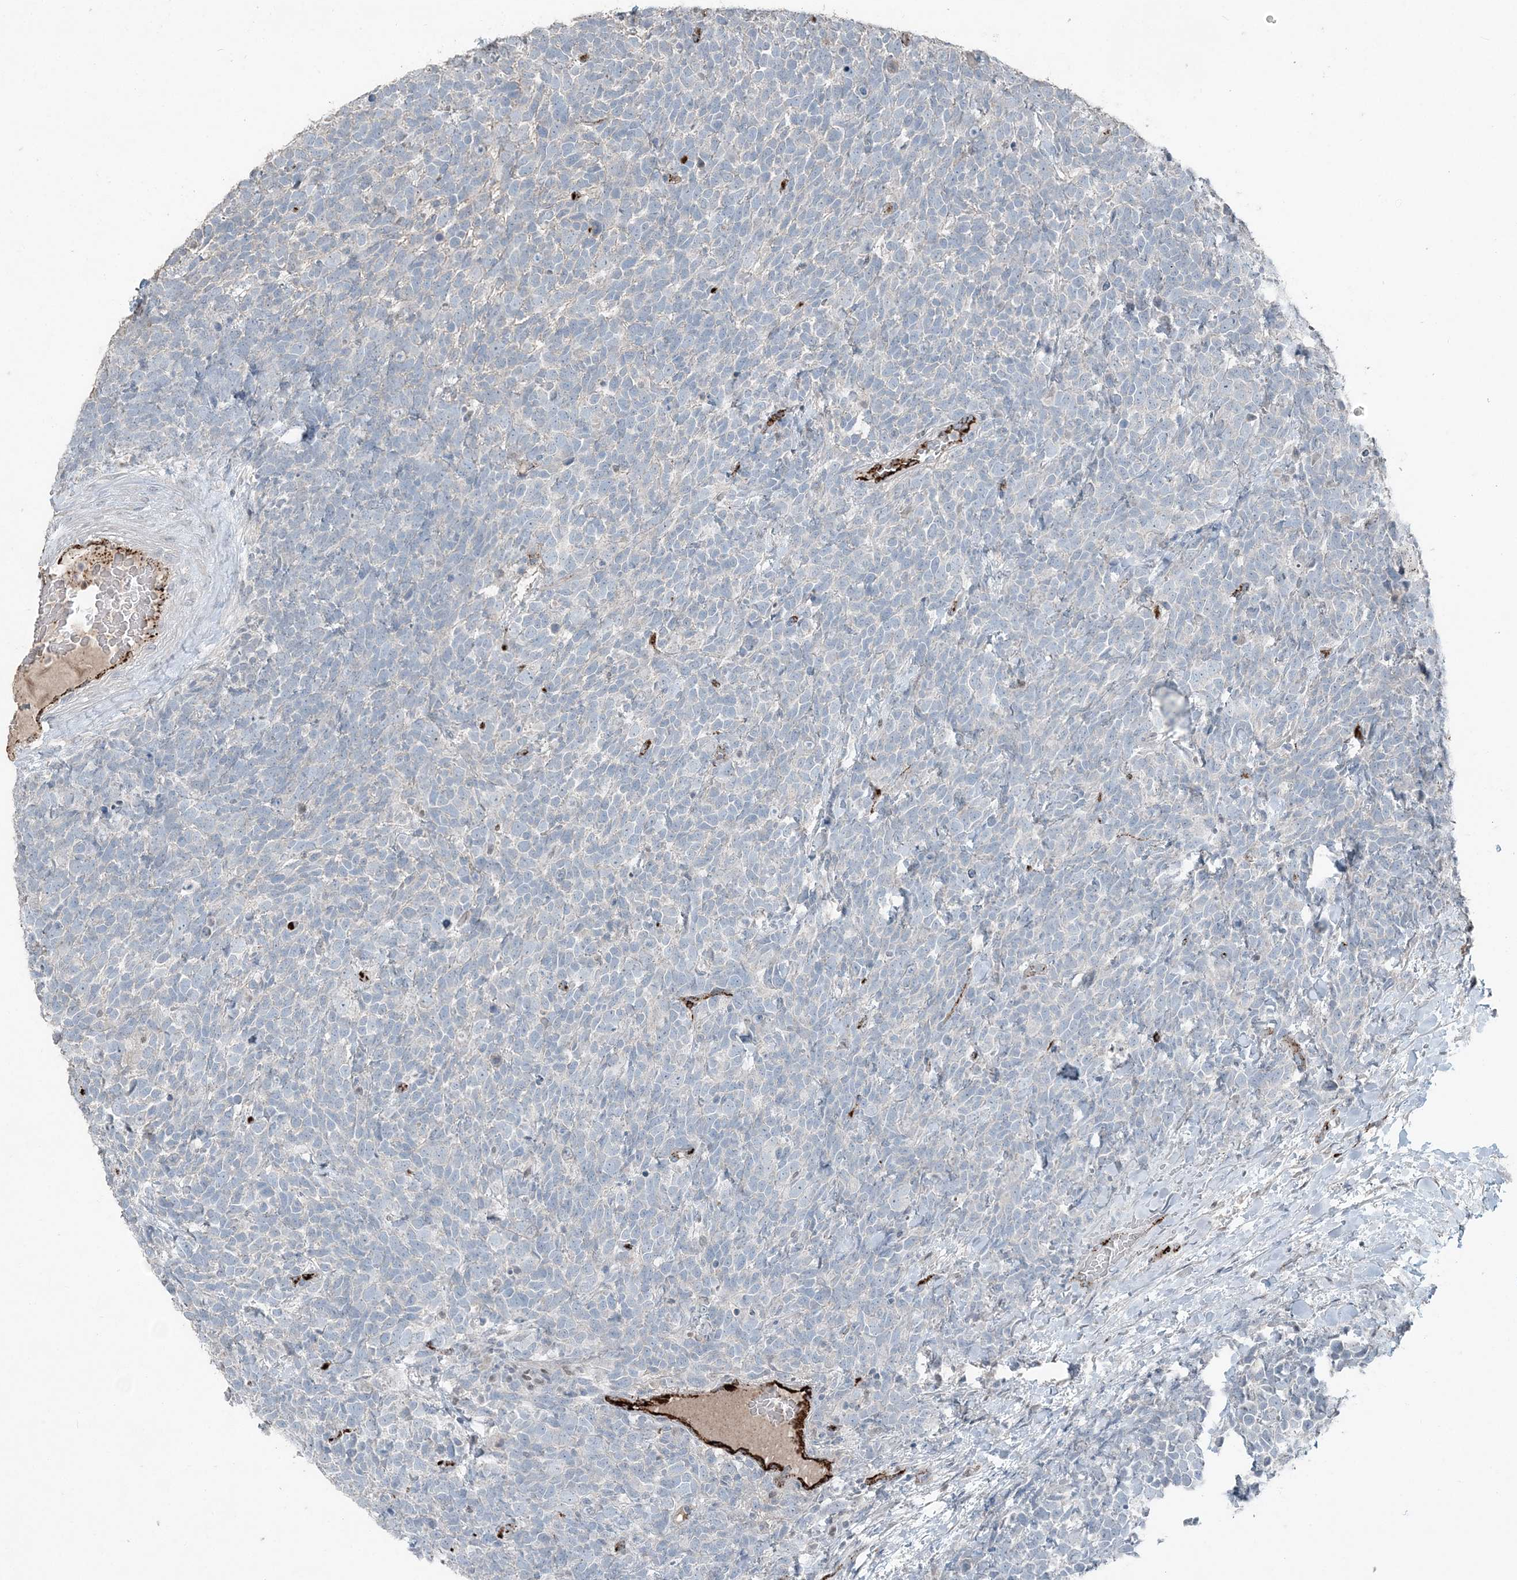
{"staining": {"intensity": "negative", "quantity": "none", "location": "none"}, "tissue": "urothelial cancer", "cell_type": "Tumor cells", "image_type": "cancer", "snomed": [{"axis": "morphology", "description": "Urothelial carcinoma, High grade"}, {"axis": "topography", "description": "Urinary bladder"}], "caption": "Human urothelial cancer stained for a protein using immunohistochemistry reveals no staining in tumor cells.", "gene": "ELOVL7", "patient": {"sex": "female", "age": 82}}